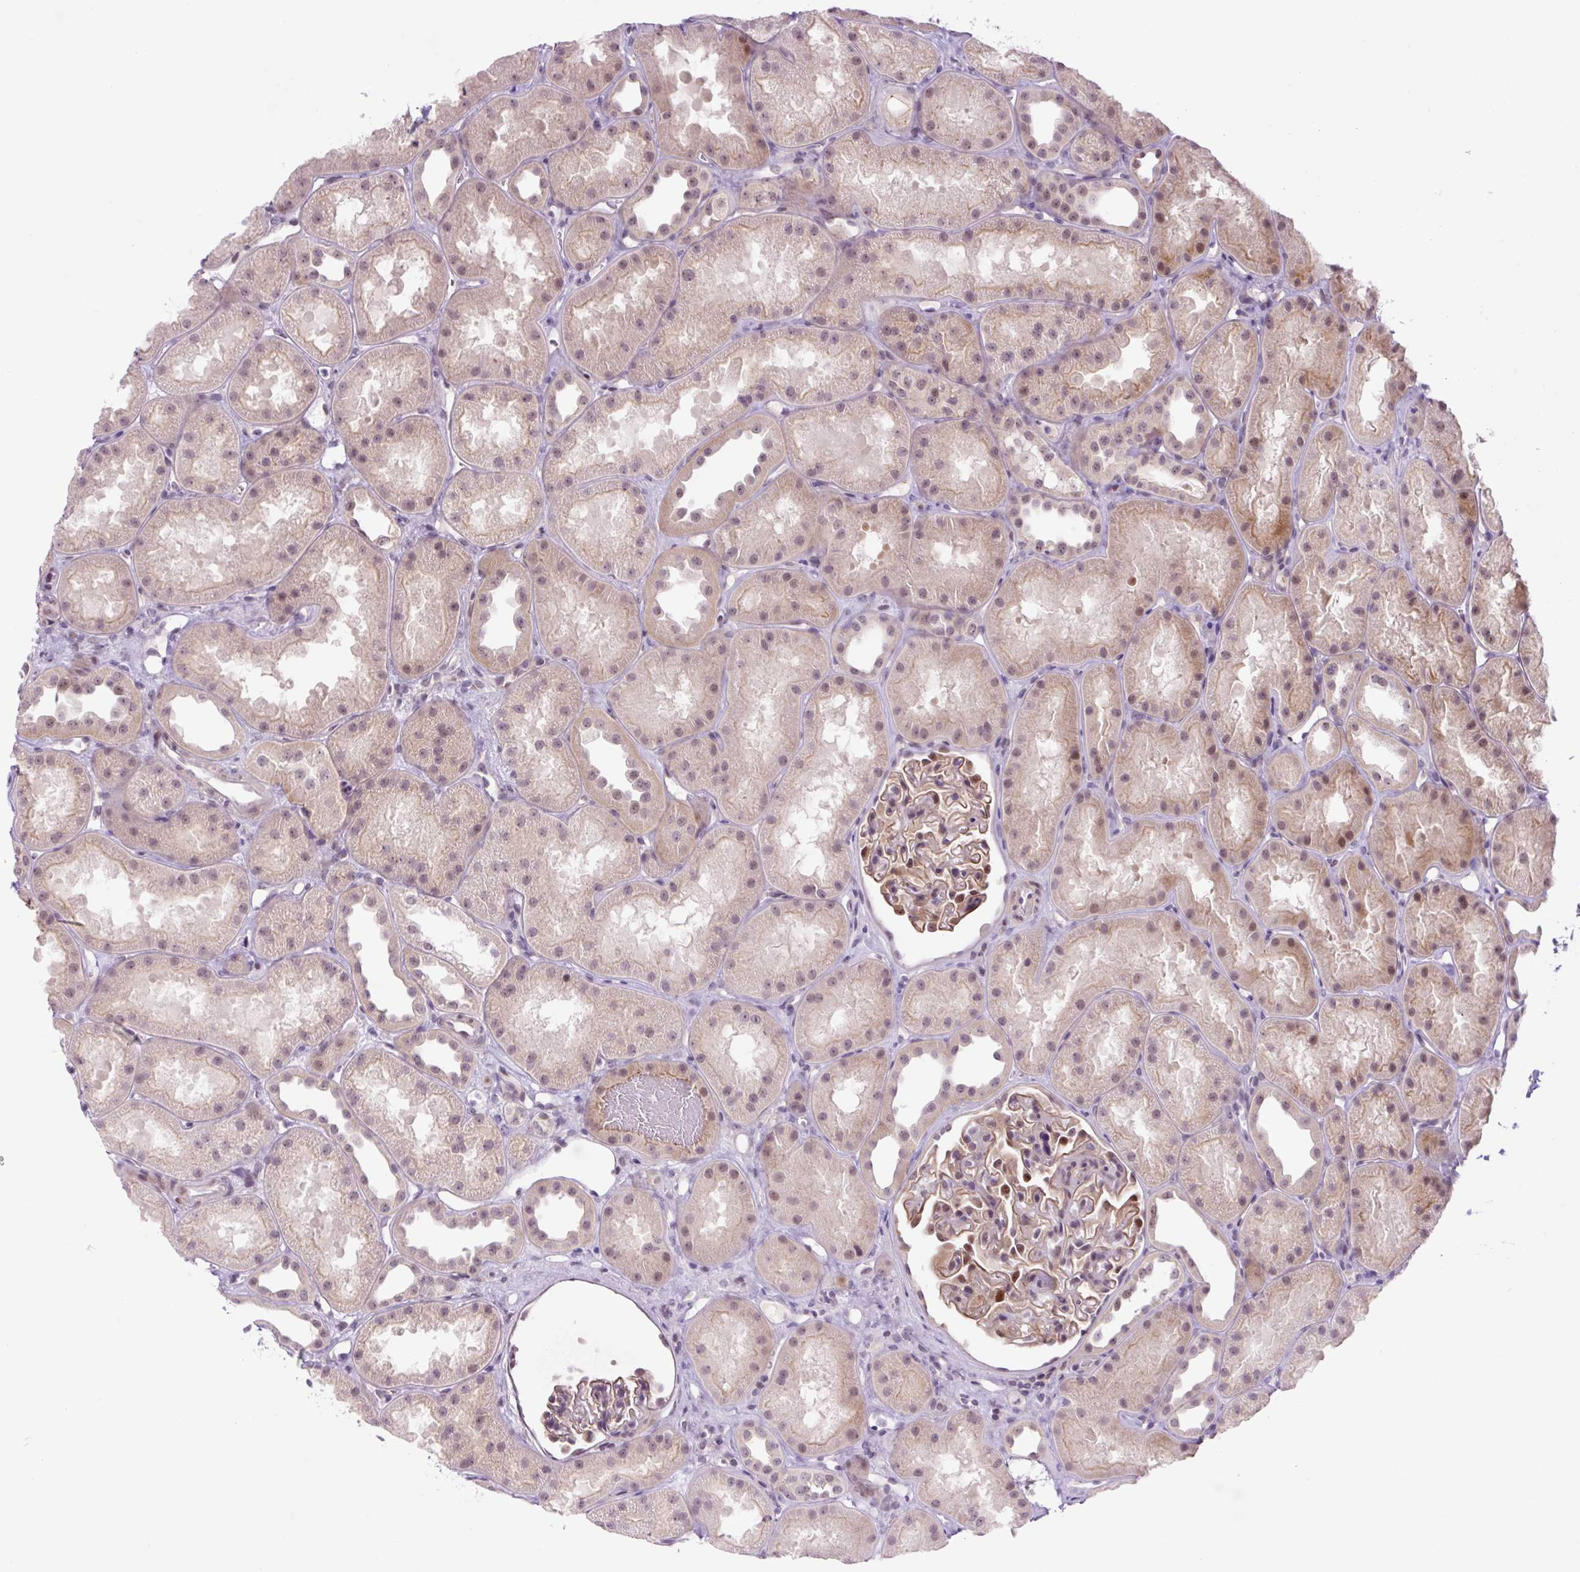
{"staining": {"intensity": "moderate", "quantity": "25%-75%", "location": "cytoplasmic/membranous,nuclear"}, "tissue": "kidney", "cell_type": "Cells in glomeruli", "image_type": "normal", "snomed": [{"axis": "morphology", "description": "Normal tissue, NOS"}, {"axis": "topography", "description": "Kidney"}], "caption": "Unremarkable kidney displays moderate cytoplasmic/membranous,nuclear positivity in about 25%-75% of cells in glomeruli.", "gene": "ICE1", "patient": {"sex": "male", "age": 61}}